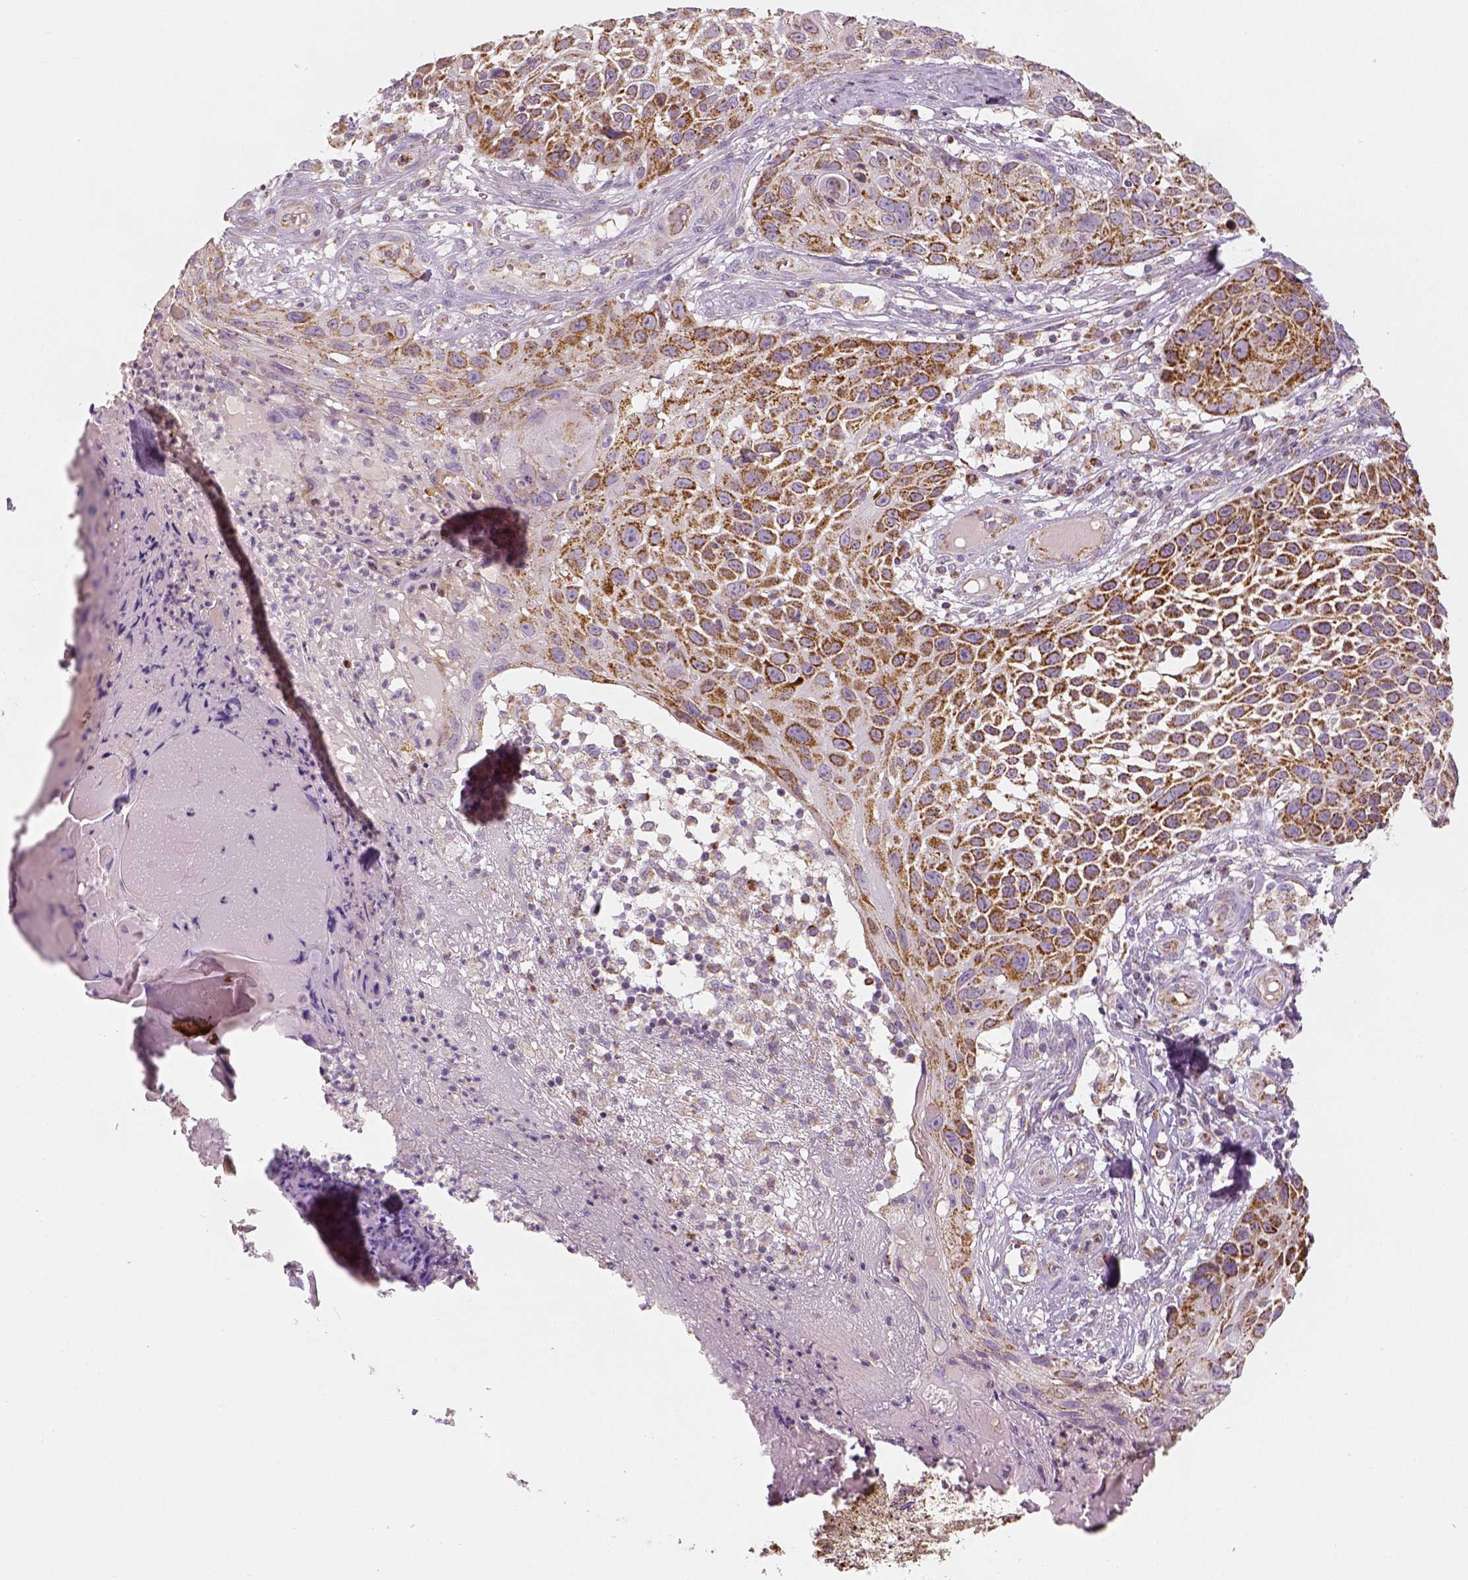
{"staining": {"intensity": "moderate", "quantity": ">75%", "location": "cytoplasmic/membranous"}, "tissue": "skin cancer", "cell_type": "Tumor cells", "image_type": "cancer", "snomed": [{"axis": "morphology", "description": "Squamous cell carcinoma, NOS"}, {"axis": "topography", "description": "Skin"}], "caption": "Brown immunohistochemical staining in human skin squamous cell carcinoma exhibits moderate cytoplasmic/membranous positivity in about >75% of tumor cells. Nuclei are stained in blue.", "gene": "PGAM5", "patient": {"sex": "male", "age": 92}}